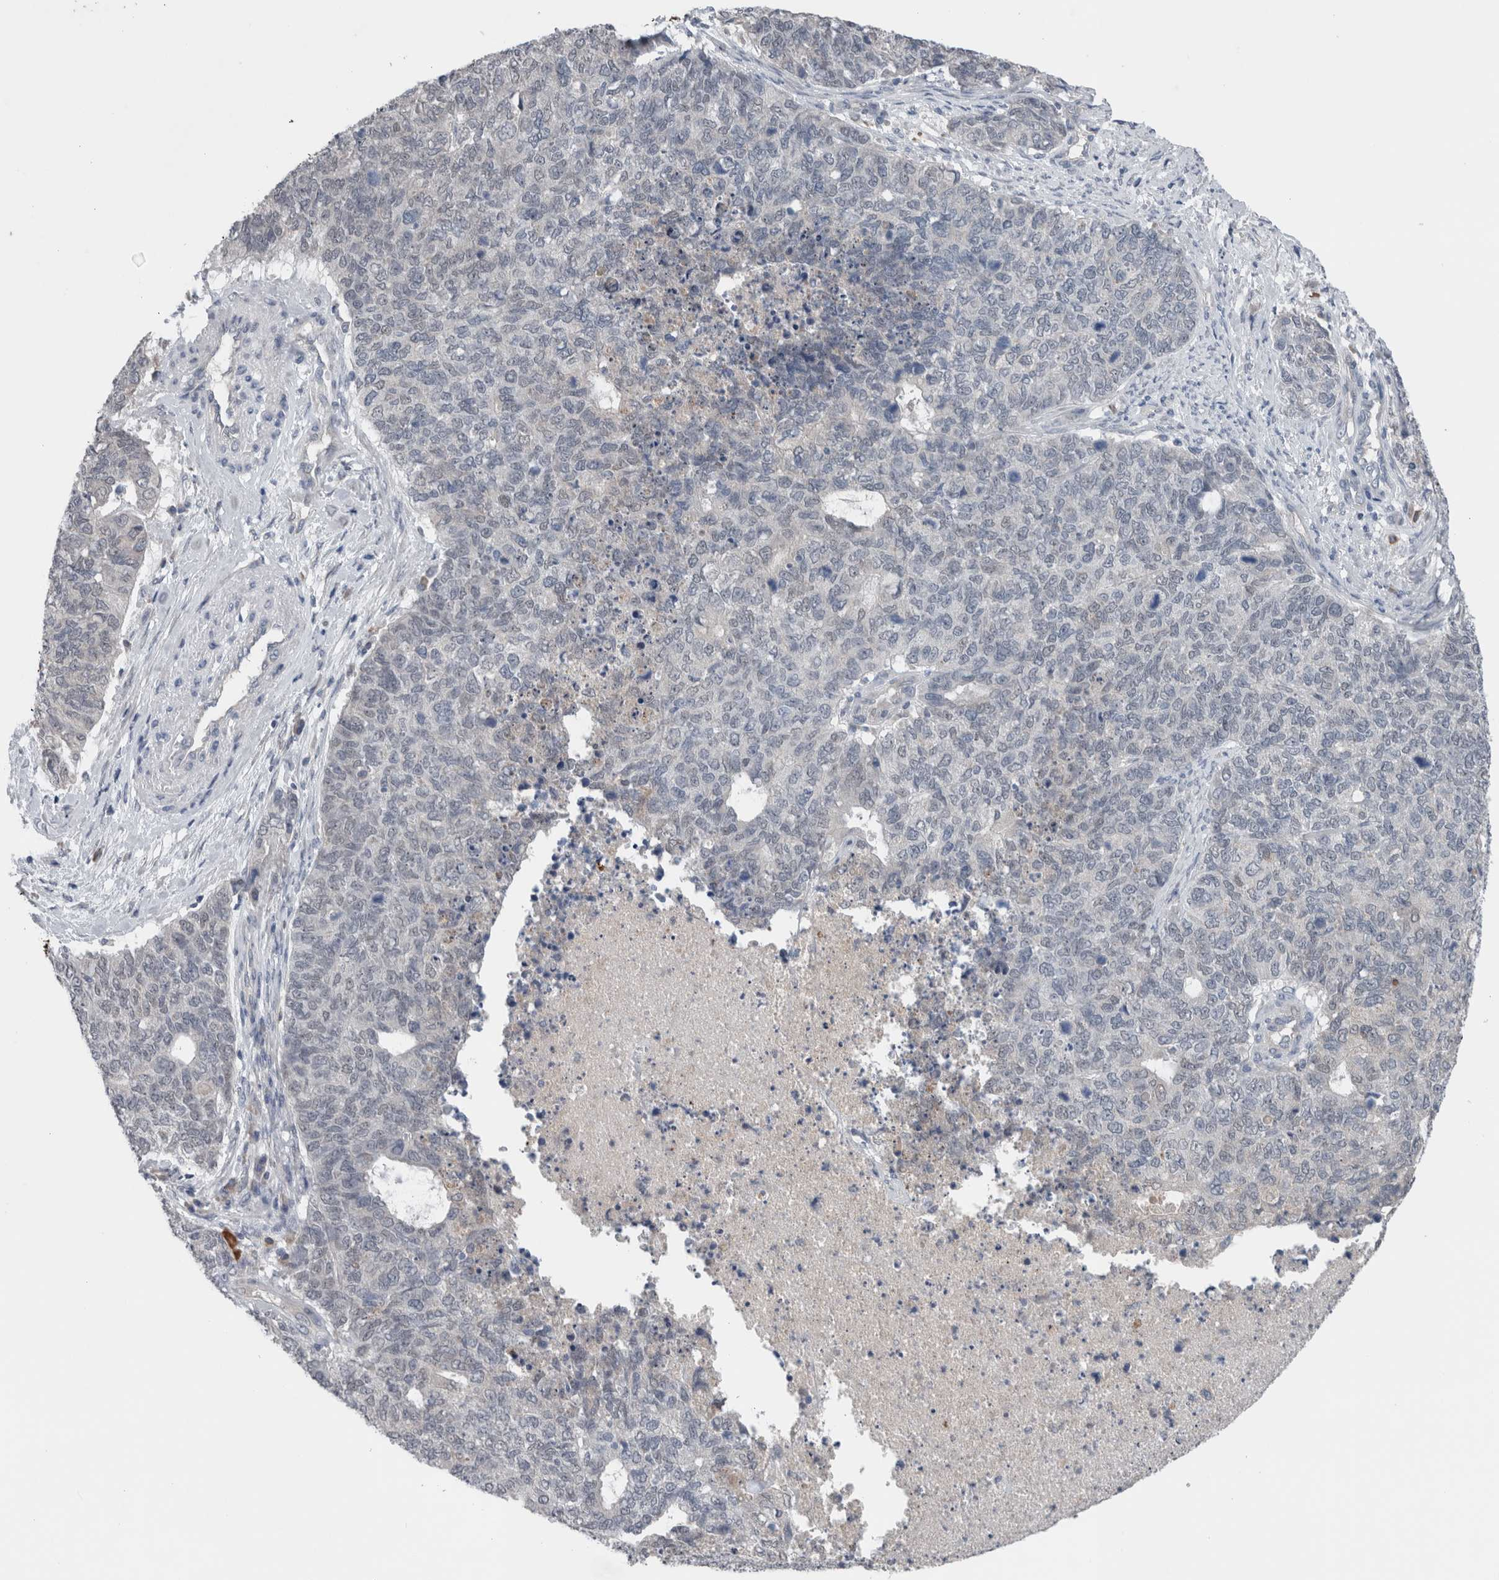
{"staining": {"intensity": "negative", "quantity": "none", "location": "none"}, "tissue": "cervical cancer", "cell_type": "Tumor cells", "image_type": "cancer", "snomed": [{"axis": "morphology", "description": "Squamous cell carcinoma, NOS"}, {"axis": "topography", "description": "Cervix"}], "caption": "Cervical cancer (squamous cell carcinoma) was stained to show a protein in brown. There is no significant expression in tumor cells. The staining is performed using DAB brown chromogen with nuclei counter-stained in using hematoxylin.", "gene": "CRNN", "patient": {"sex": "female", "age": 63}}